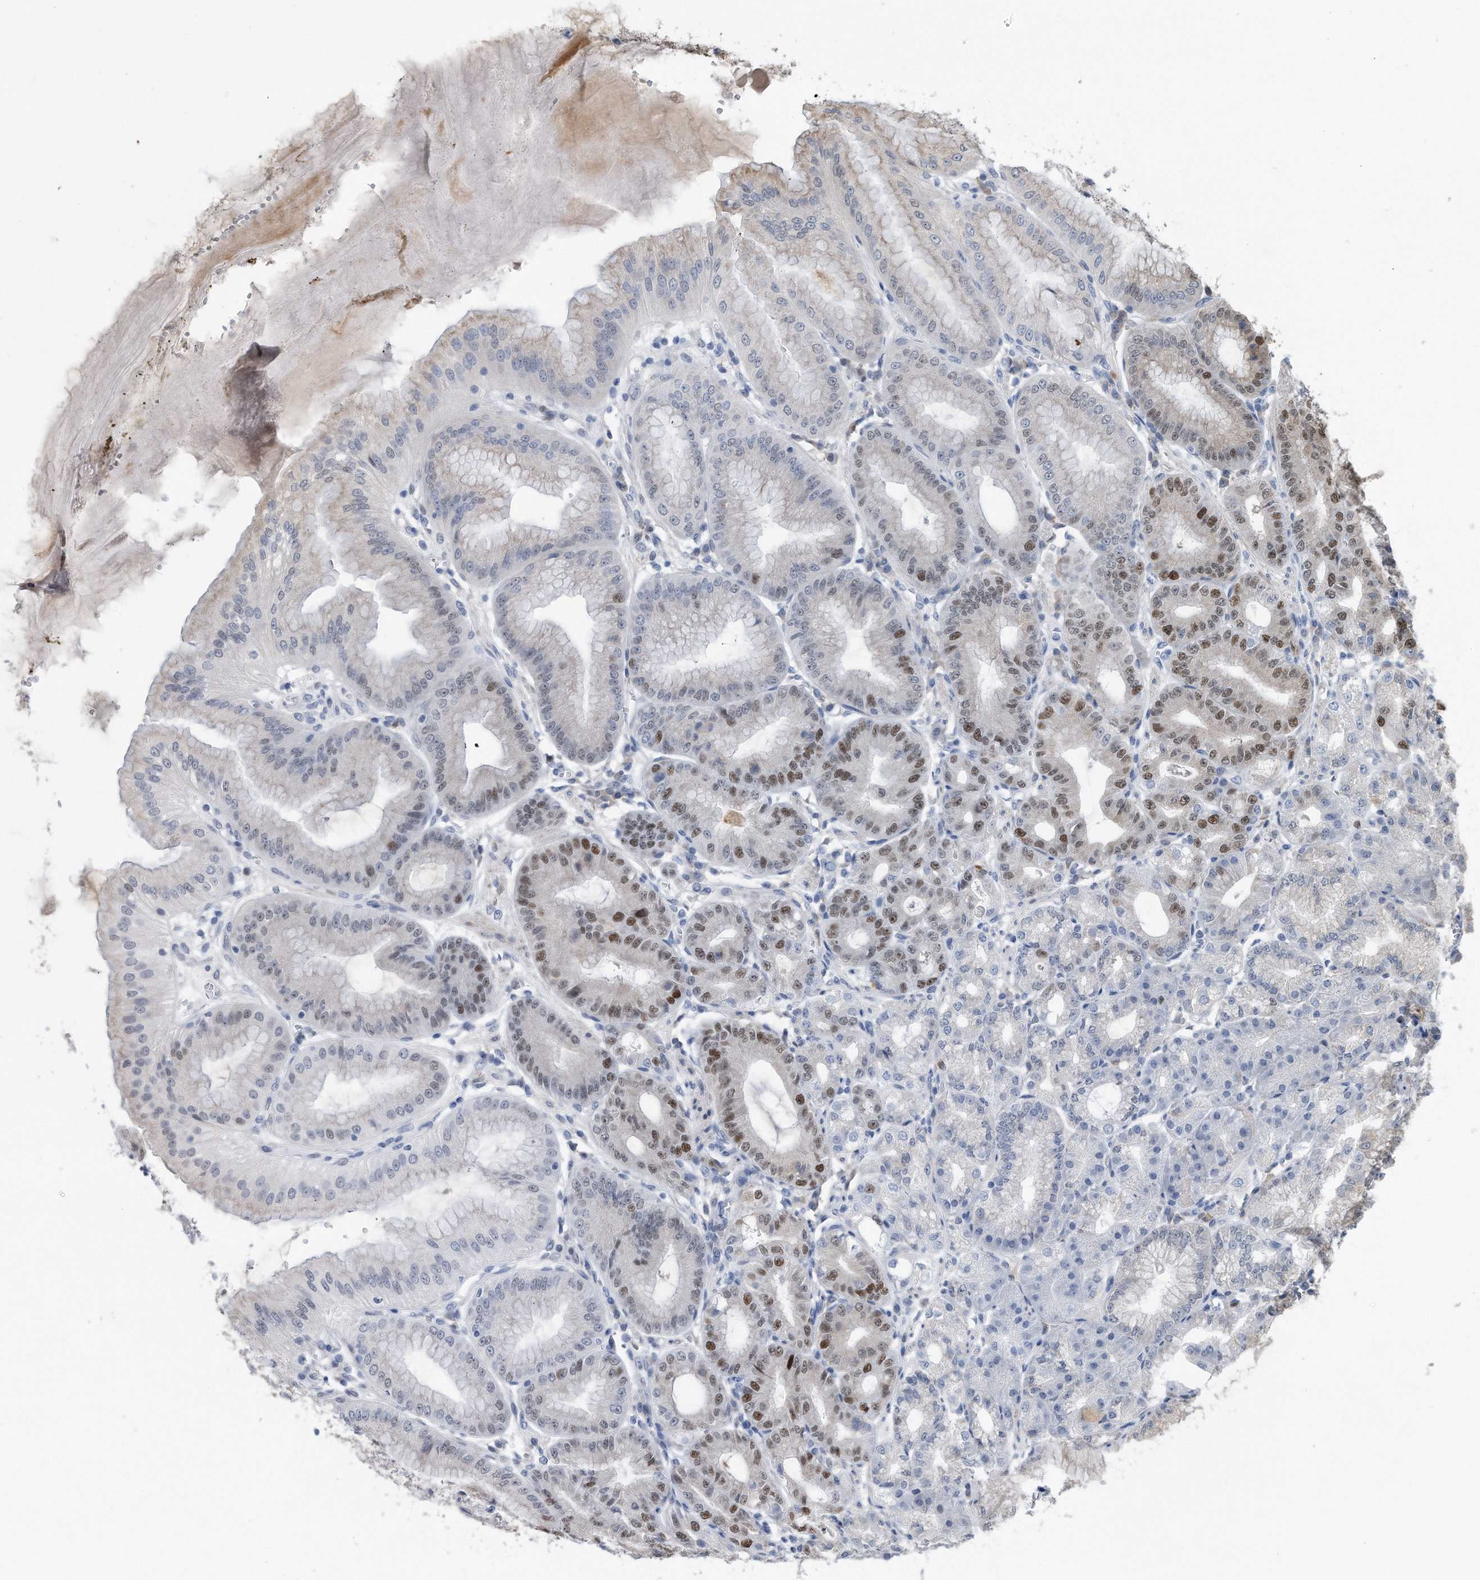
{"staining": {"intensity": "moderate", "quantity": "<25%", "location": "nuclear"}, "tissue": "stomach", "cell_type": "Glandular cells", "image_type": "normal", "snomed": [{"axis": "morphology", "description": "Normal tissue, NOS"}, {"axis": "topography", "description": "Stomach, lower"}], "caption": "Stomach stained with DAB immunohistochemistry reveals low levels of moderate nuclear expression in approximately <25% of glandular cells.", "gene": "PCNA", "patient": {"sex": "male", "age": 71}}